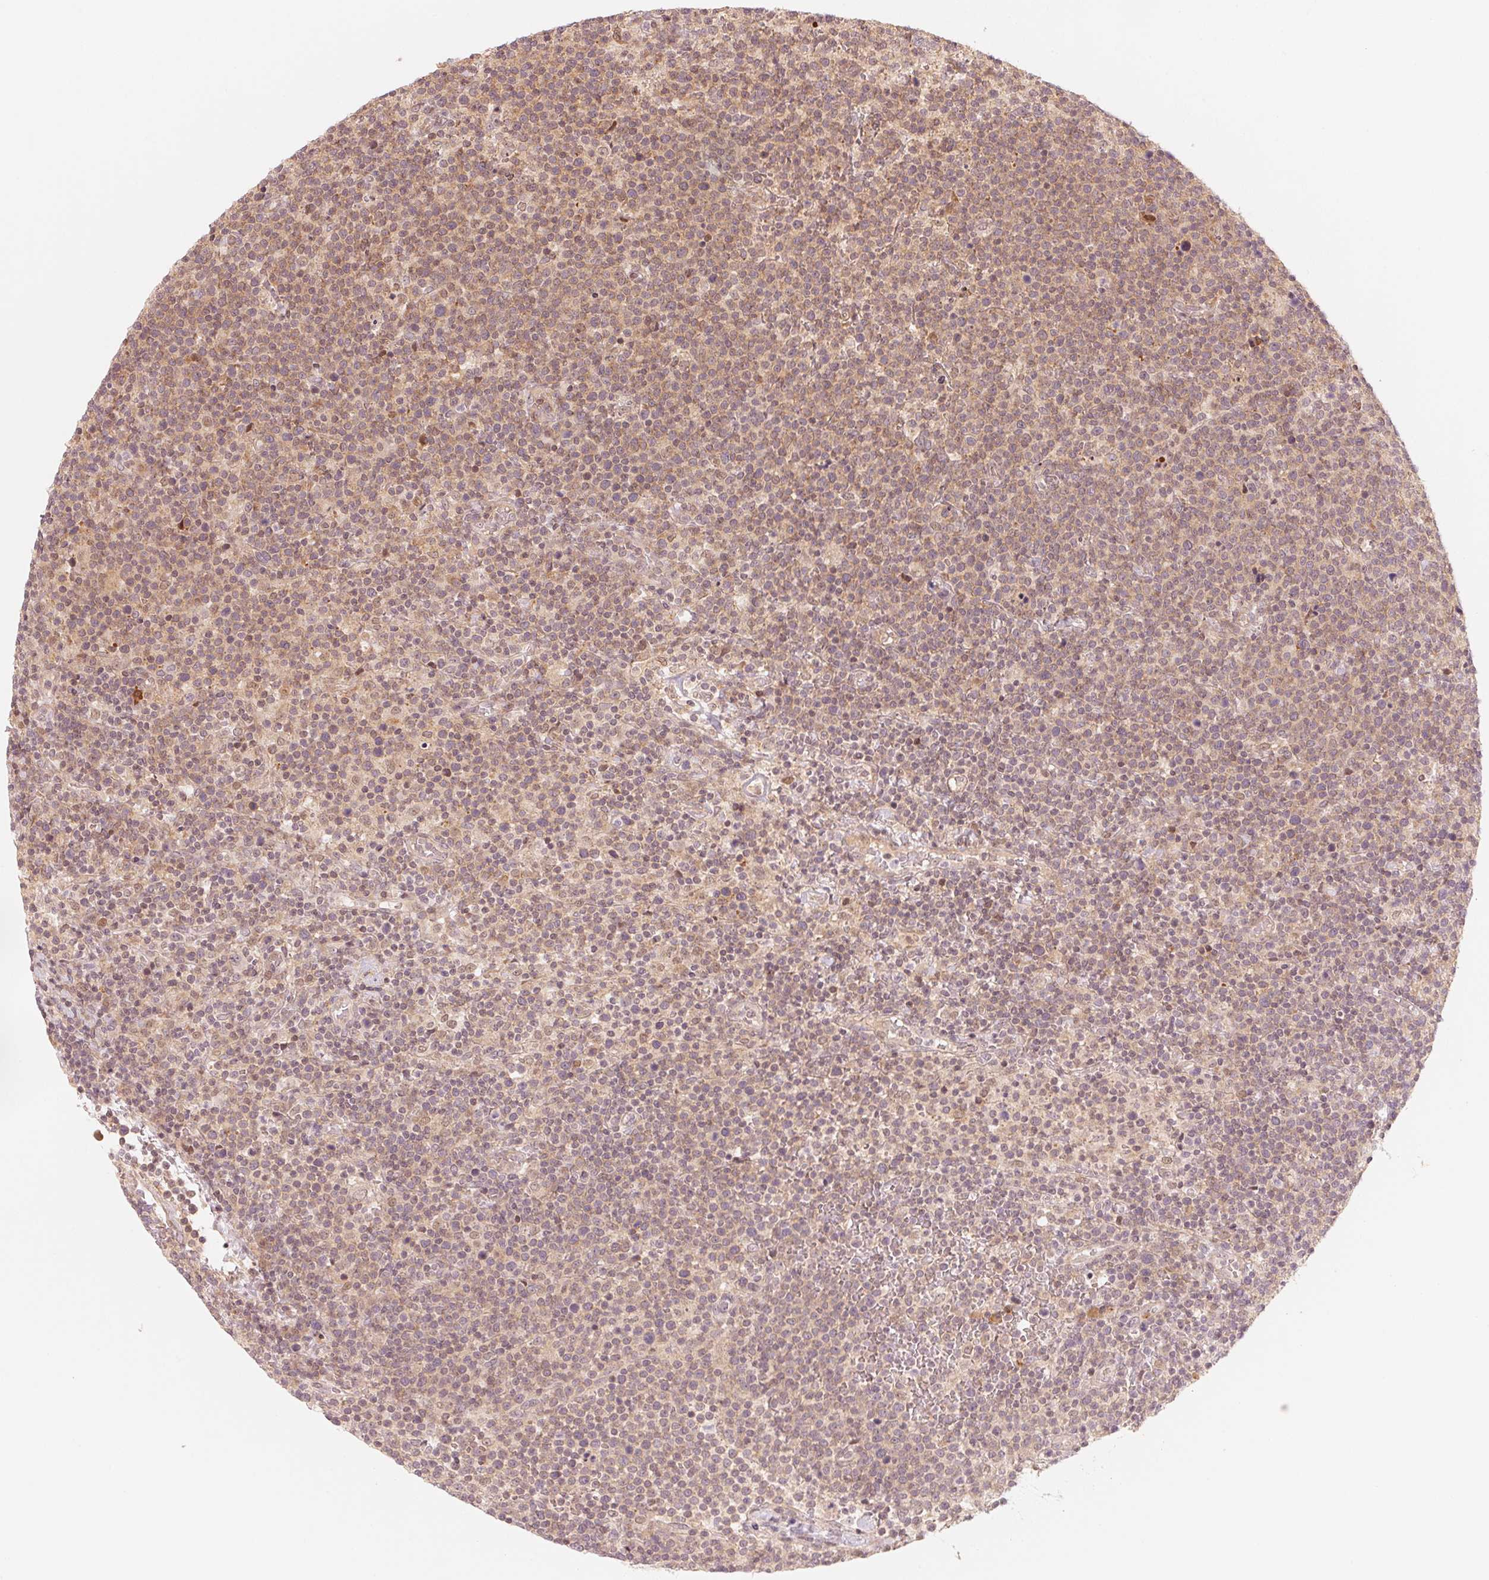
{"staining": {"intensity": "weak", "quantity": "25%-75%", "location": "cytoplasmic/membranous"}, "tissue": "lymphoma", "cell_type": "Tumor cells", "image_type": "cancer", "snomed": [{"axis": "morphology", "description": "Malignant lymphoma, non-Hodgkin's type, High grade"}, {"axis": "topography", "description": "Lymph node"}], "caption": "Protein staining of lymphoma tissue displays weak cytoplasmic/membranous staining in about 25%-75% of tumor cells.", "gene": "PRKN", "patient": {"sex": "male", "age": 61}}